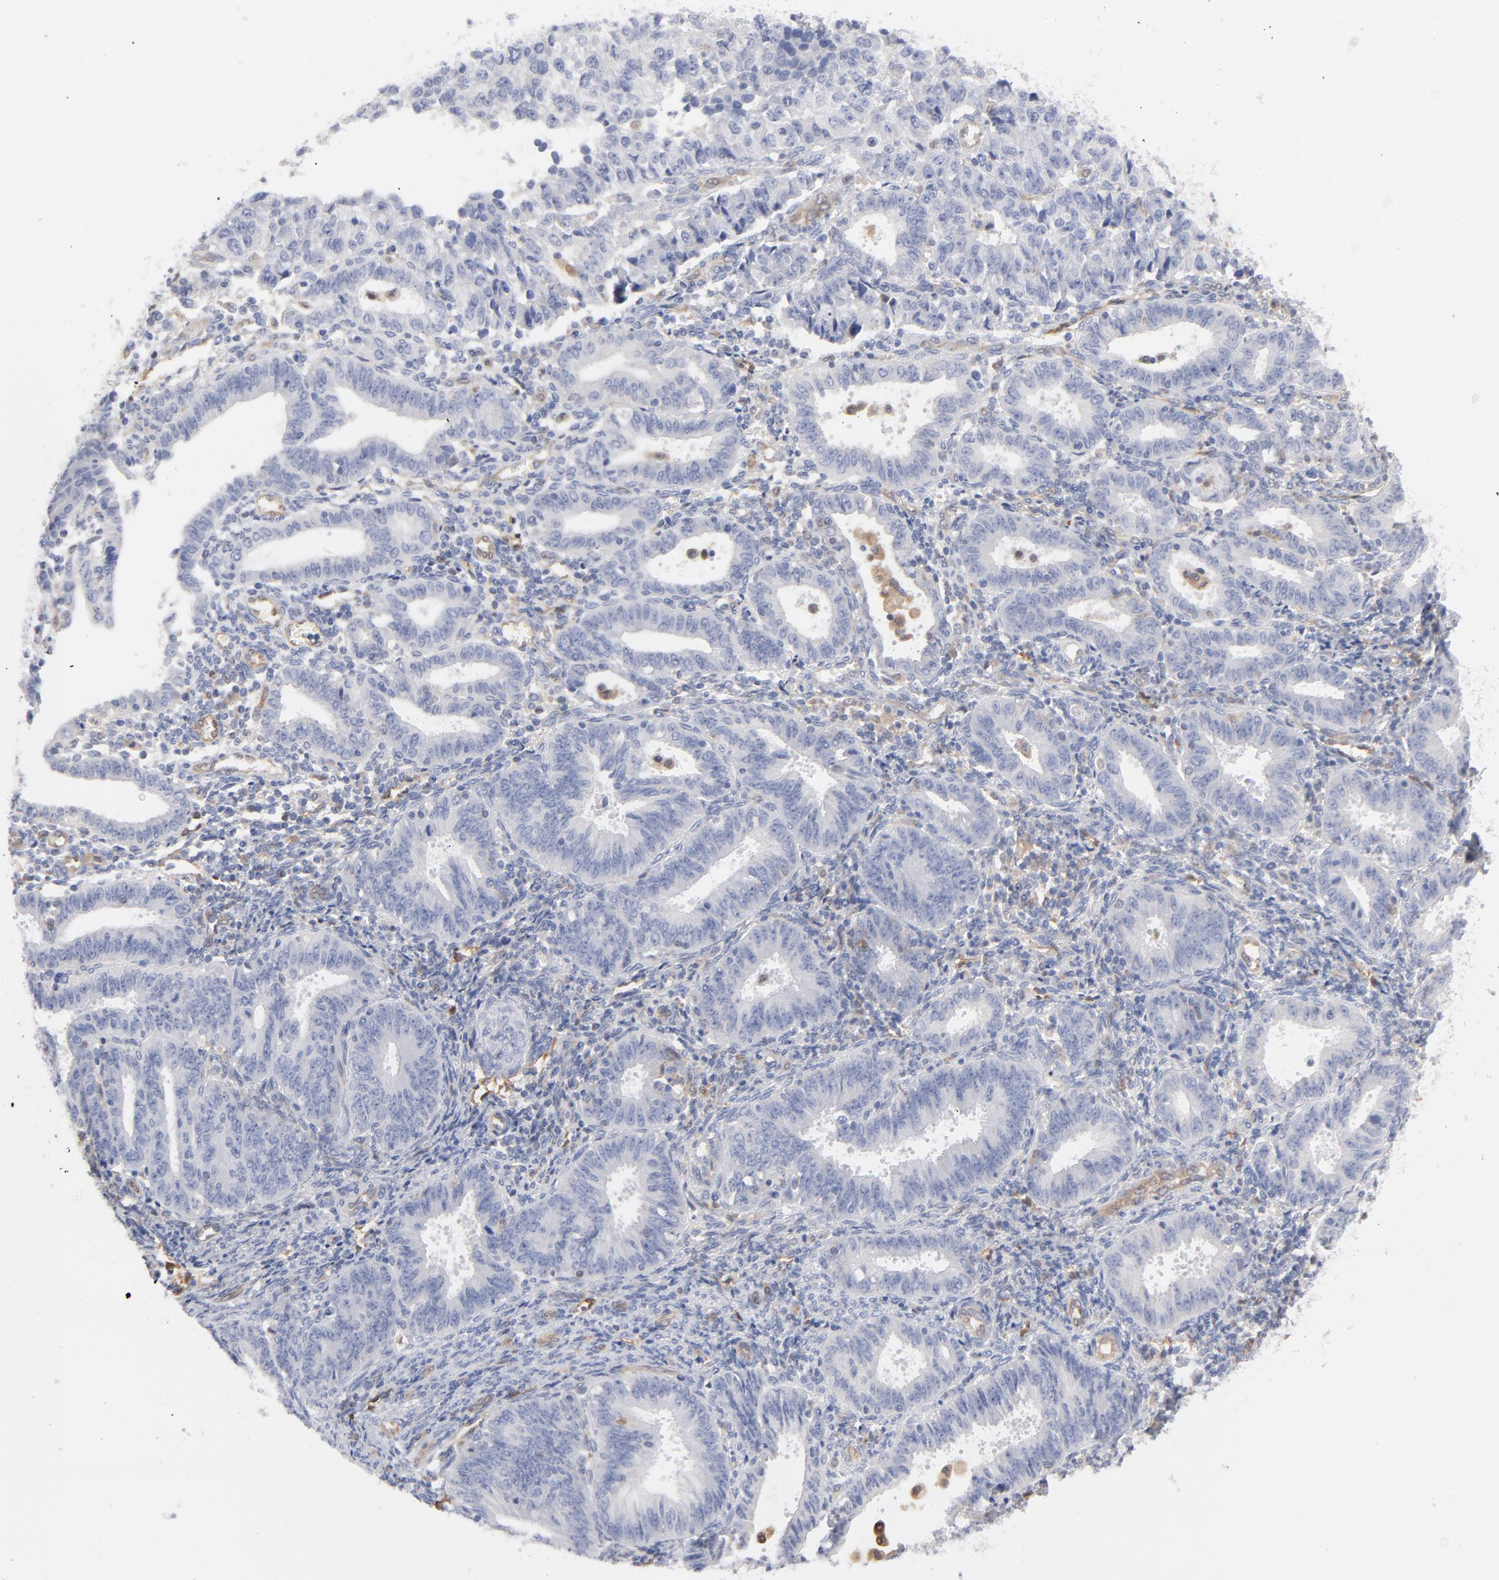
{"staining": {"intensity": "negative", "quantity": "none", "location": "none"}, "tissue": "endometrial cancer", "cell_type": "Tumor cells", "image_type": "cancer", "snomed": [{"axis": "morphology", "description": "Adenocarcinoma, NOS"}, {"axis": "topography", "description": "Endometrium"}], "caption": "Immunohistochemistry (IHC) photomicrograph of neoplastic tissue: endometrial adenocarcinoma stained with DAB (3,3'-diaminobenzidine) reveals no significant protein positivity in tumor cells. (DAB IHC visualized using brightfield microscopy, high magnification).", "gene": "ARRB1", "patient": {"sex": "female", "age": 42}}